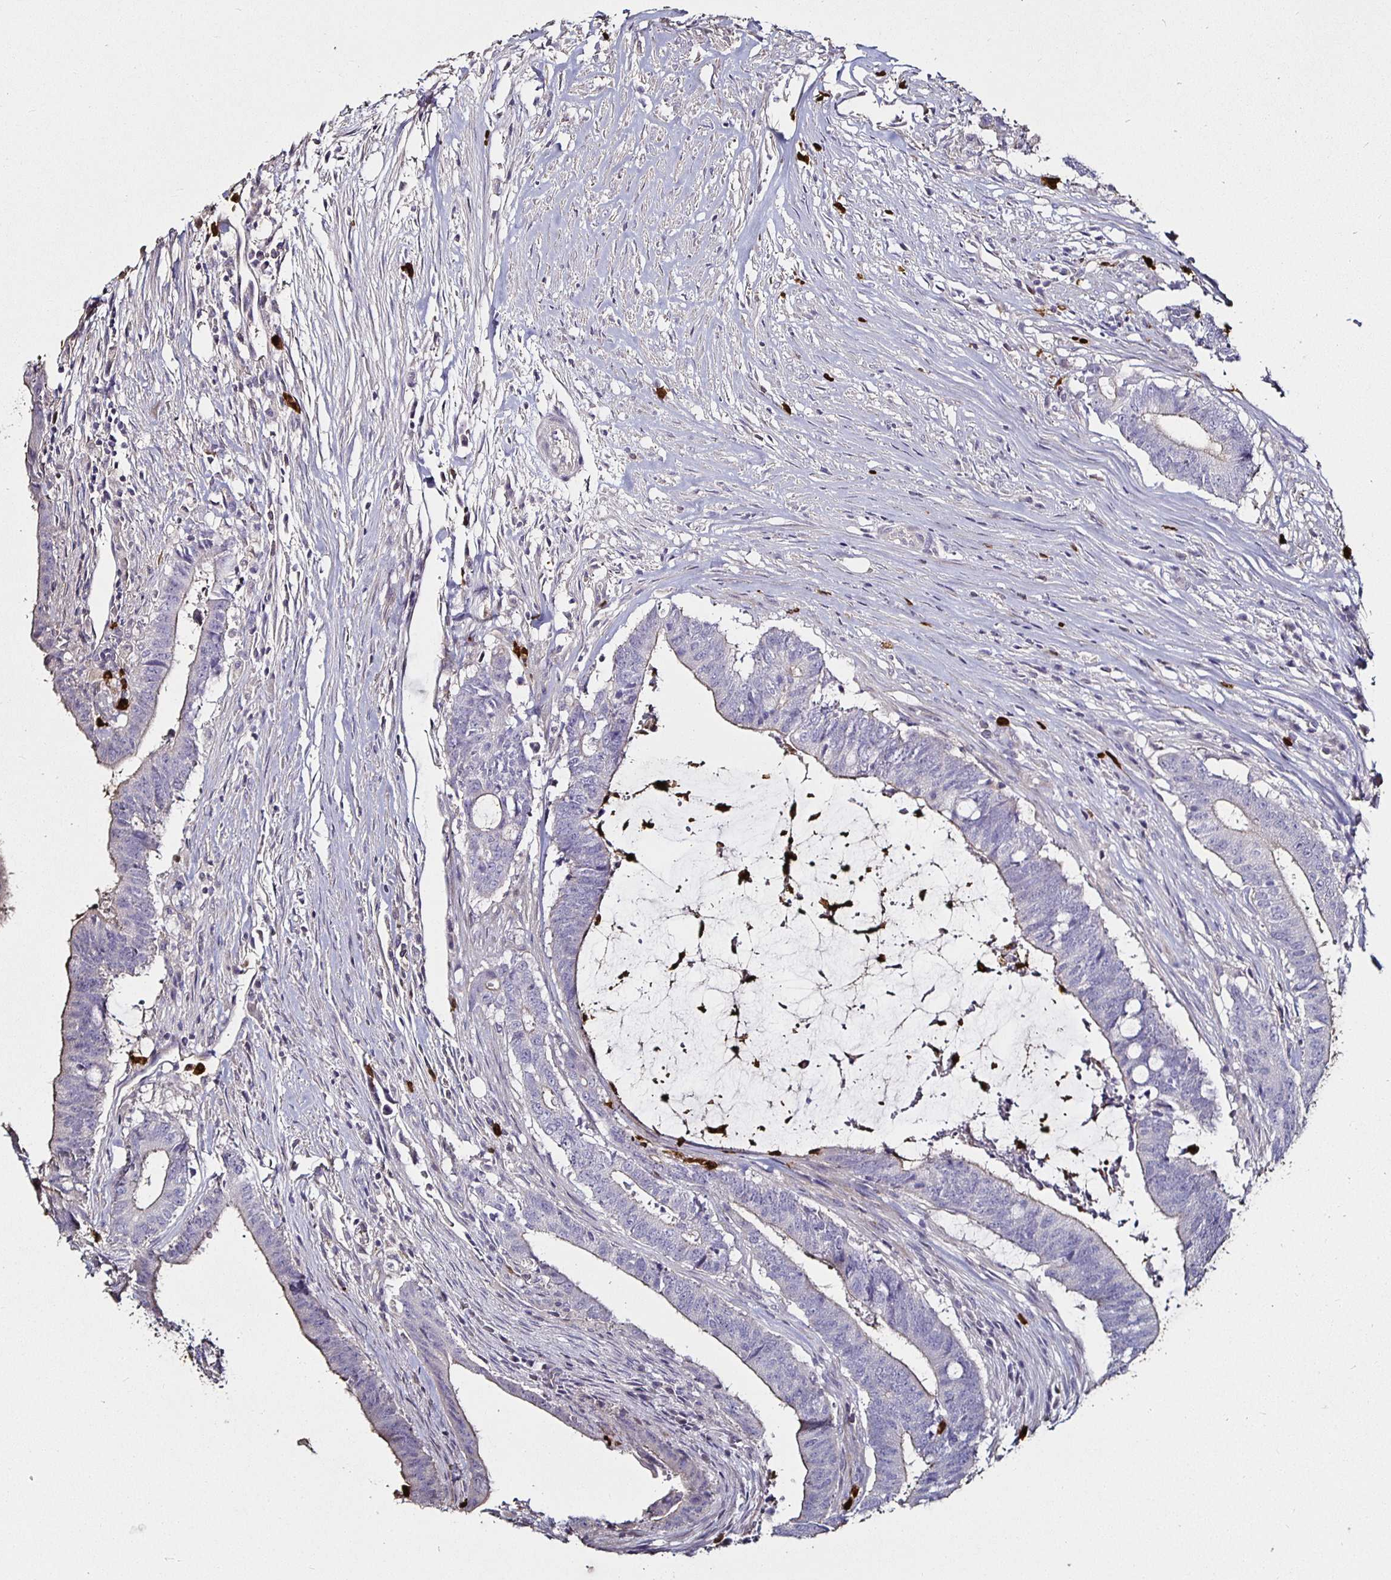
{"staining": {"intensity": "negative", "quantity": "none", "location": "none"}, "tissue": "colorectal cancer", "cell_type": "Tumor cells", "image_type": "cancer", "snomed": [{"axis": "morphology", "description": "Adenocarcinoma, NOS"}, {"axis": "topography", "description": "Colon"}], "caption": "The histopathology image exhibits no significant expression in tumor cells of colorectal adenocarcinoma.", "gene": "TLR4", "patient": {"sex": "female", "age": 43}}